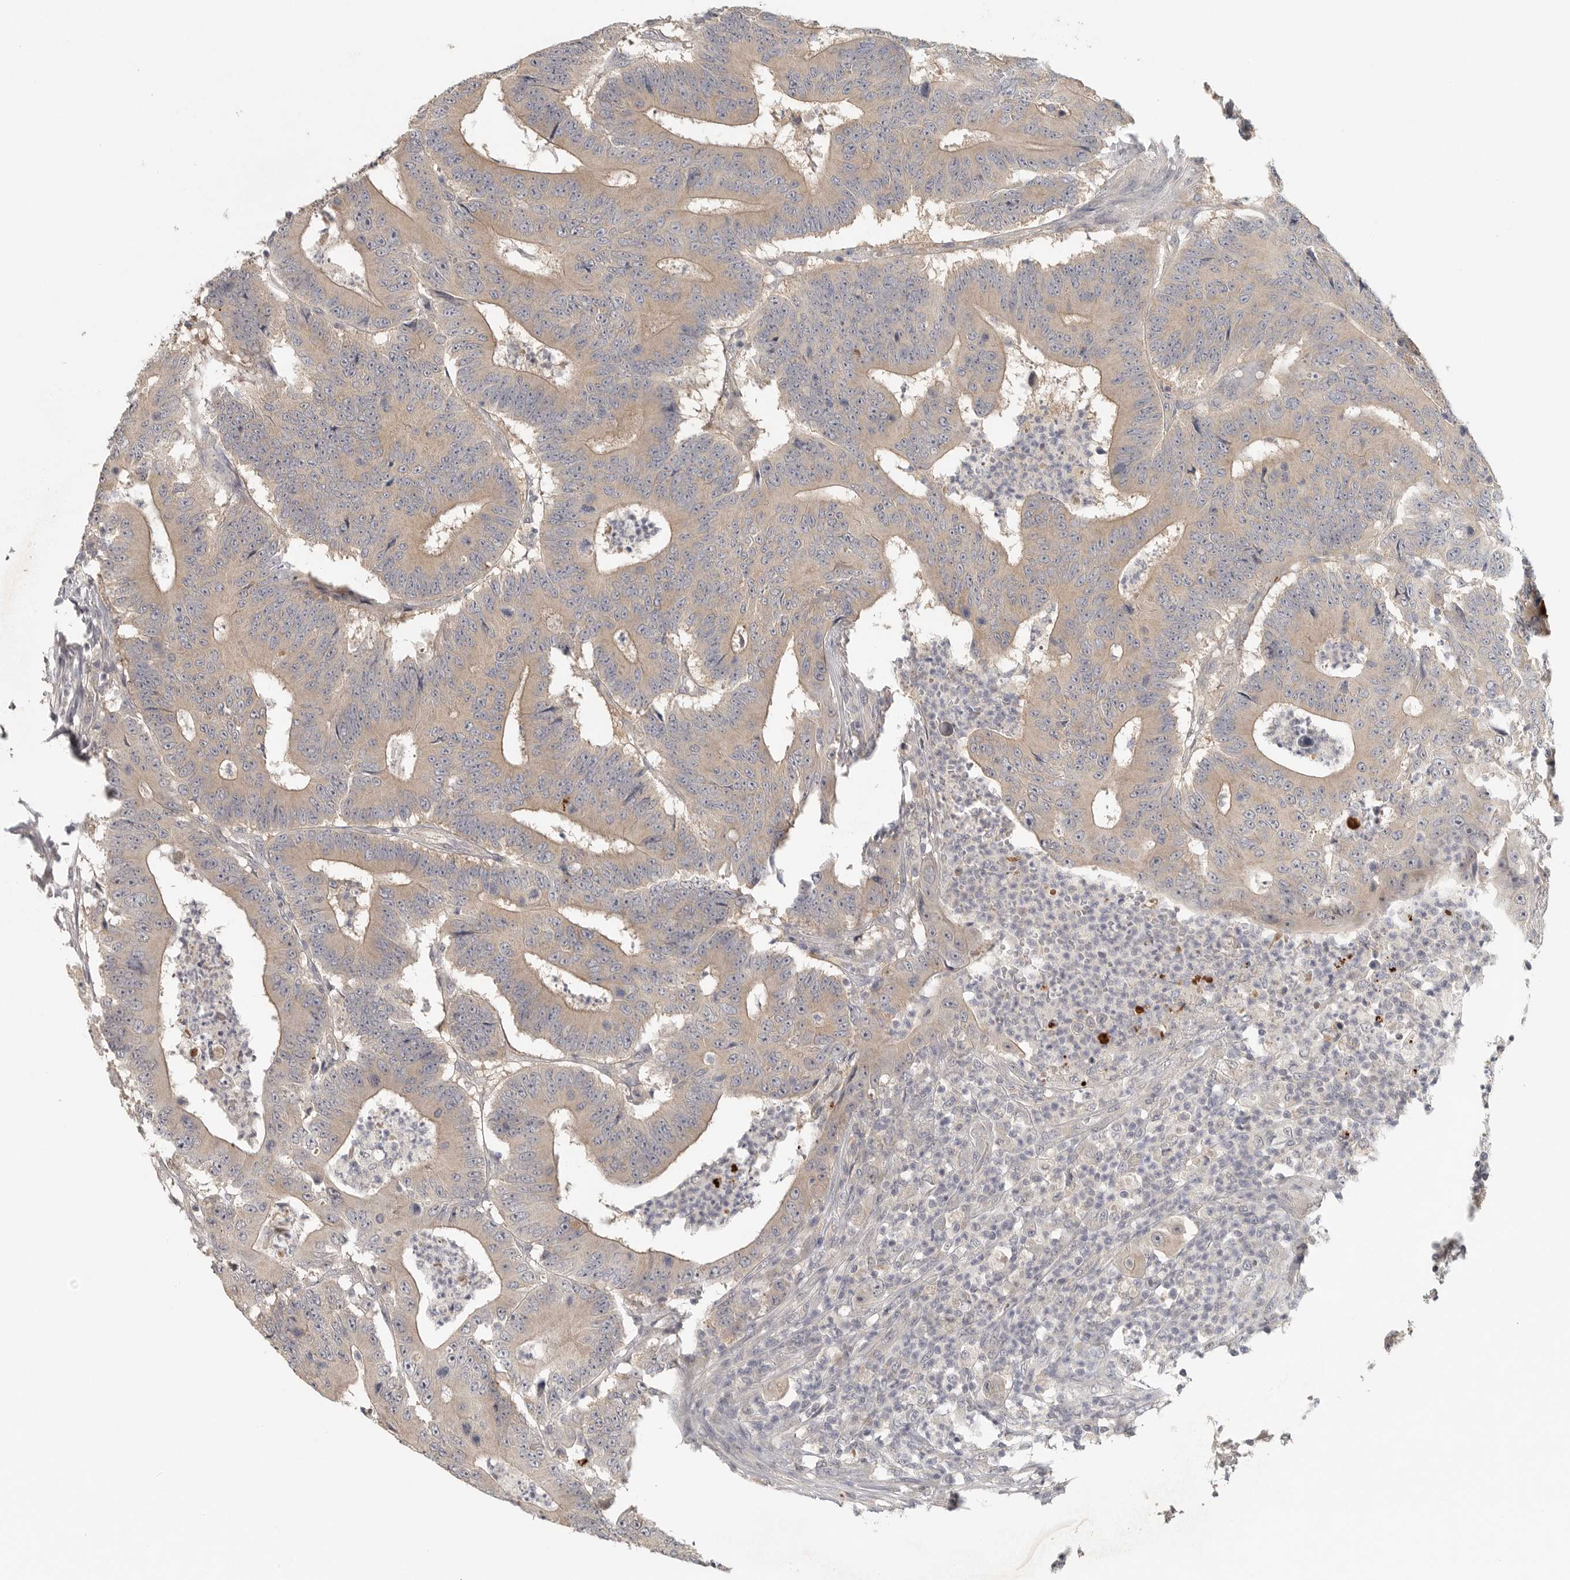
{"staining": {"intensity": "weak", "quantity": ">75%", "location": "cytoplasmic/membranous"}, "tissue": "colorectal cancer", "cell_type": "Tumor cells", "image_type": "cancer", "snomed": [{"axis": "morphology", "description": "Adenocarcinoma, NOS"}, {"axis": "topography", "description": "Colon"}], "caption": "A micrograph of human adenocarcinoma (colorectal) stained for a protein shows weak cytoplasmic/membranous brown staining in tumor cells.", "gene": "HDAC6", "patient": {"sex": "male", "age": 83}}